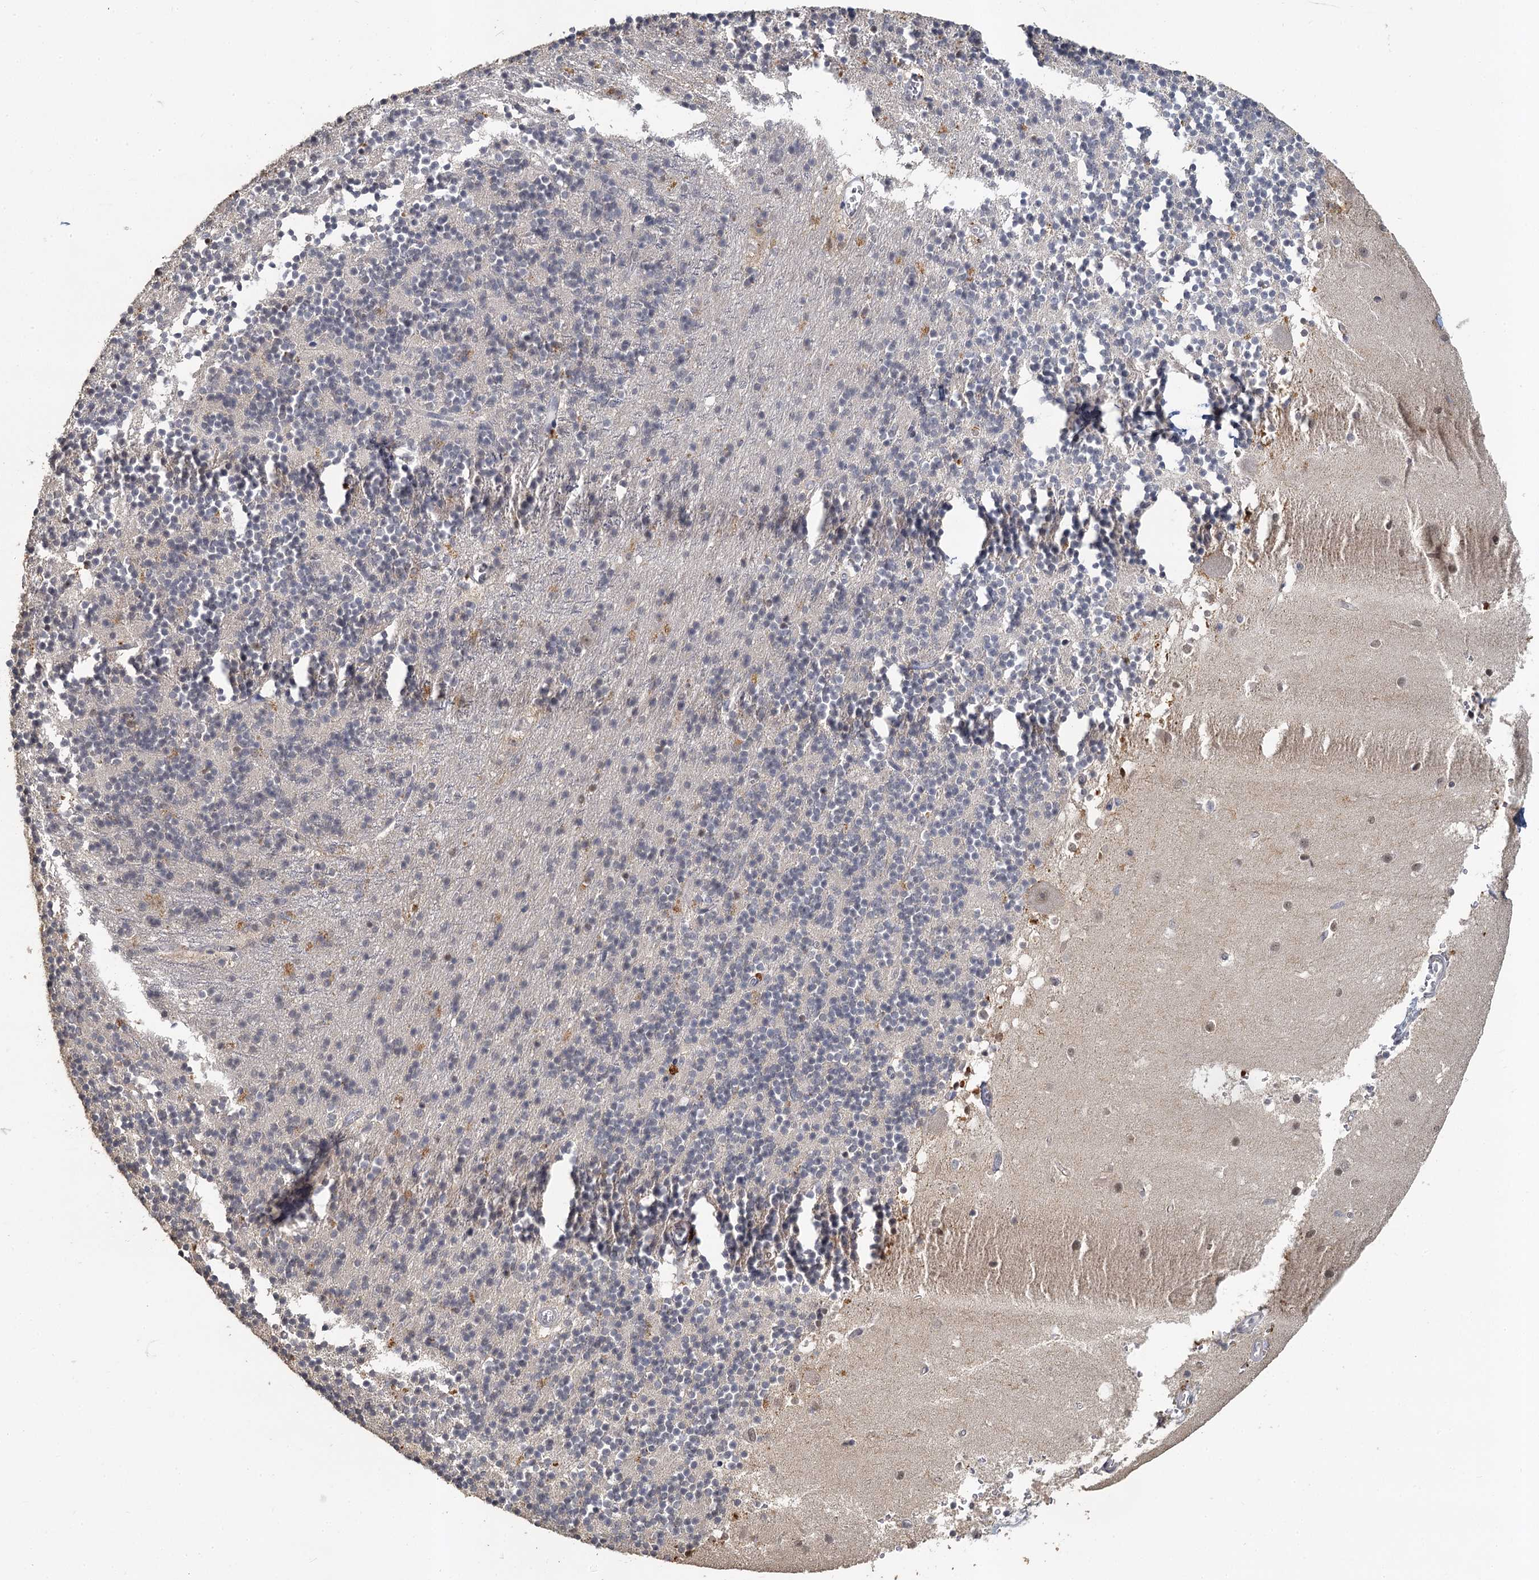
{"staining": {"intensity": "negative", "quantity": "none", "location": "none"}, "tissue": "cerebellum", "cell_type": "Cells in granular layer", "image_type": "normal", "snomed": [{"axis": "morphology", "description": "Normal tissue, NOS"}, {"axis": "topography", "description": "Cerebellum"}], "caption": "Cells in granular layer are negative for protein expression in normal human cerebellum. Brightfield microscopy of immunohistochemistry stained with DAB (brown) and hematoxylin (blue), captured at high magnification.", "gene": "MUCL1", "patient": {"sex": "male", "age": 54}}